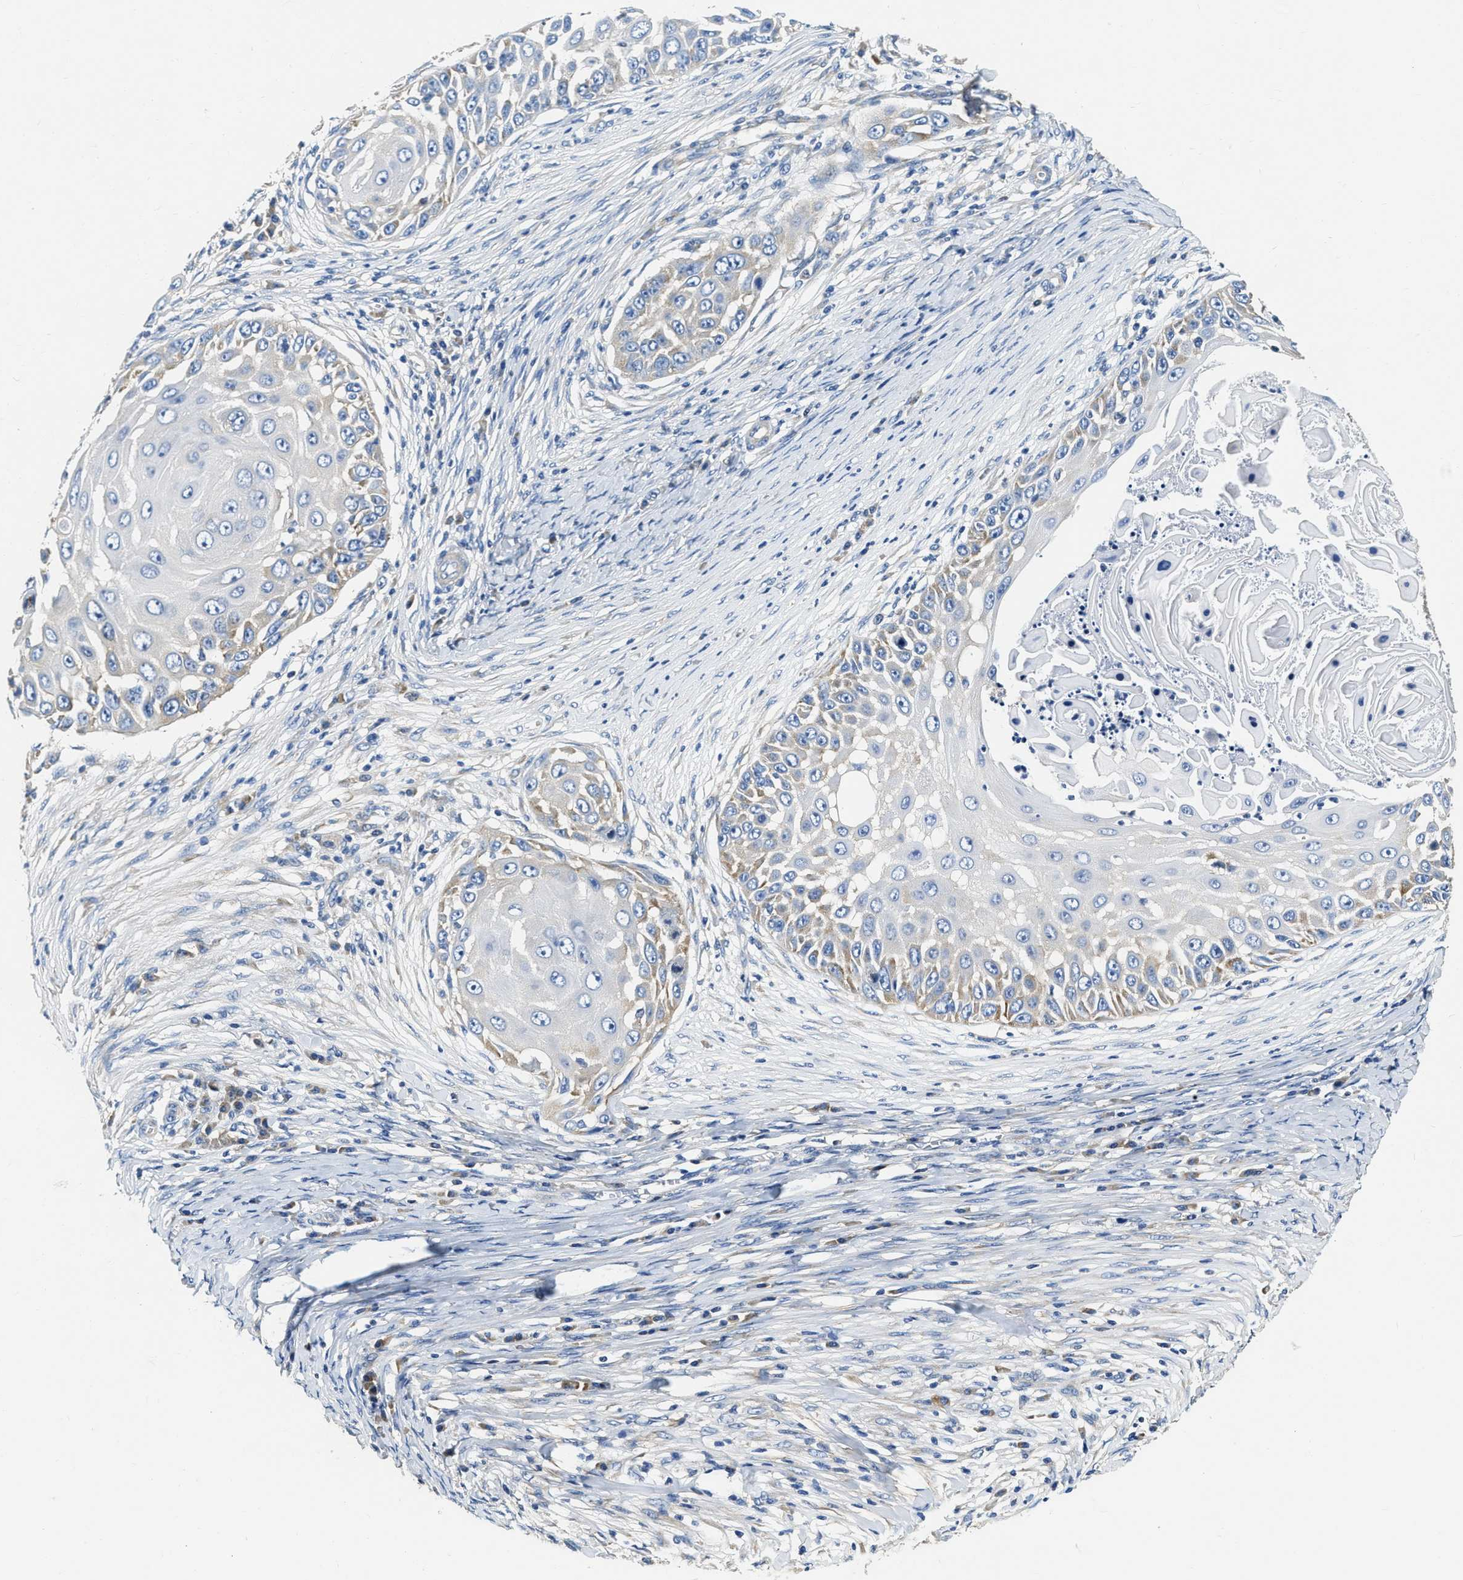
{"staining": {"intensity": "moderate", "quantity": "<25%", "location": "cytoplasmic/membranous"}, "tissue": "skin cancer", "cell_type": "Tumor cells", "image_type": "cancer", "snomed": [{"axis": "morphology", "description": "Squamous cell carcinoma, NOS"}, {"axis": "topography", "description": "Skin"}], "caption": "Immunohistochemistry (IHC) (DAB) staining of human skin cancer (squamous cell carcinoma) exhibits moderate cytoplasmic/membranous protein expression in approximately <25% of tumor cells.", "gene": "EIF2AK2", "patient": {"sex": "female", "age": 44}}